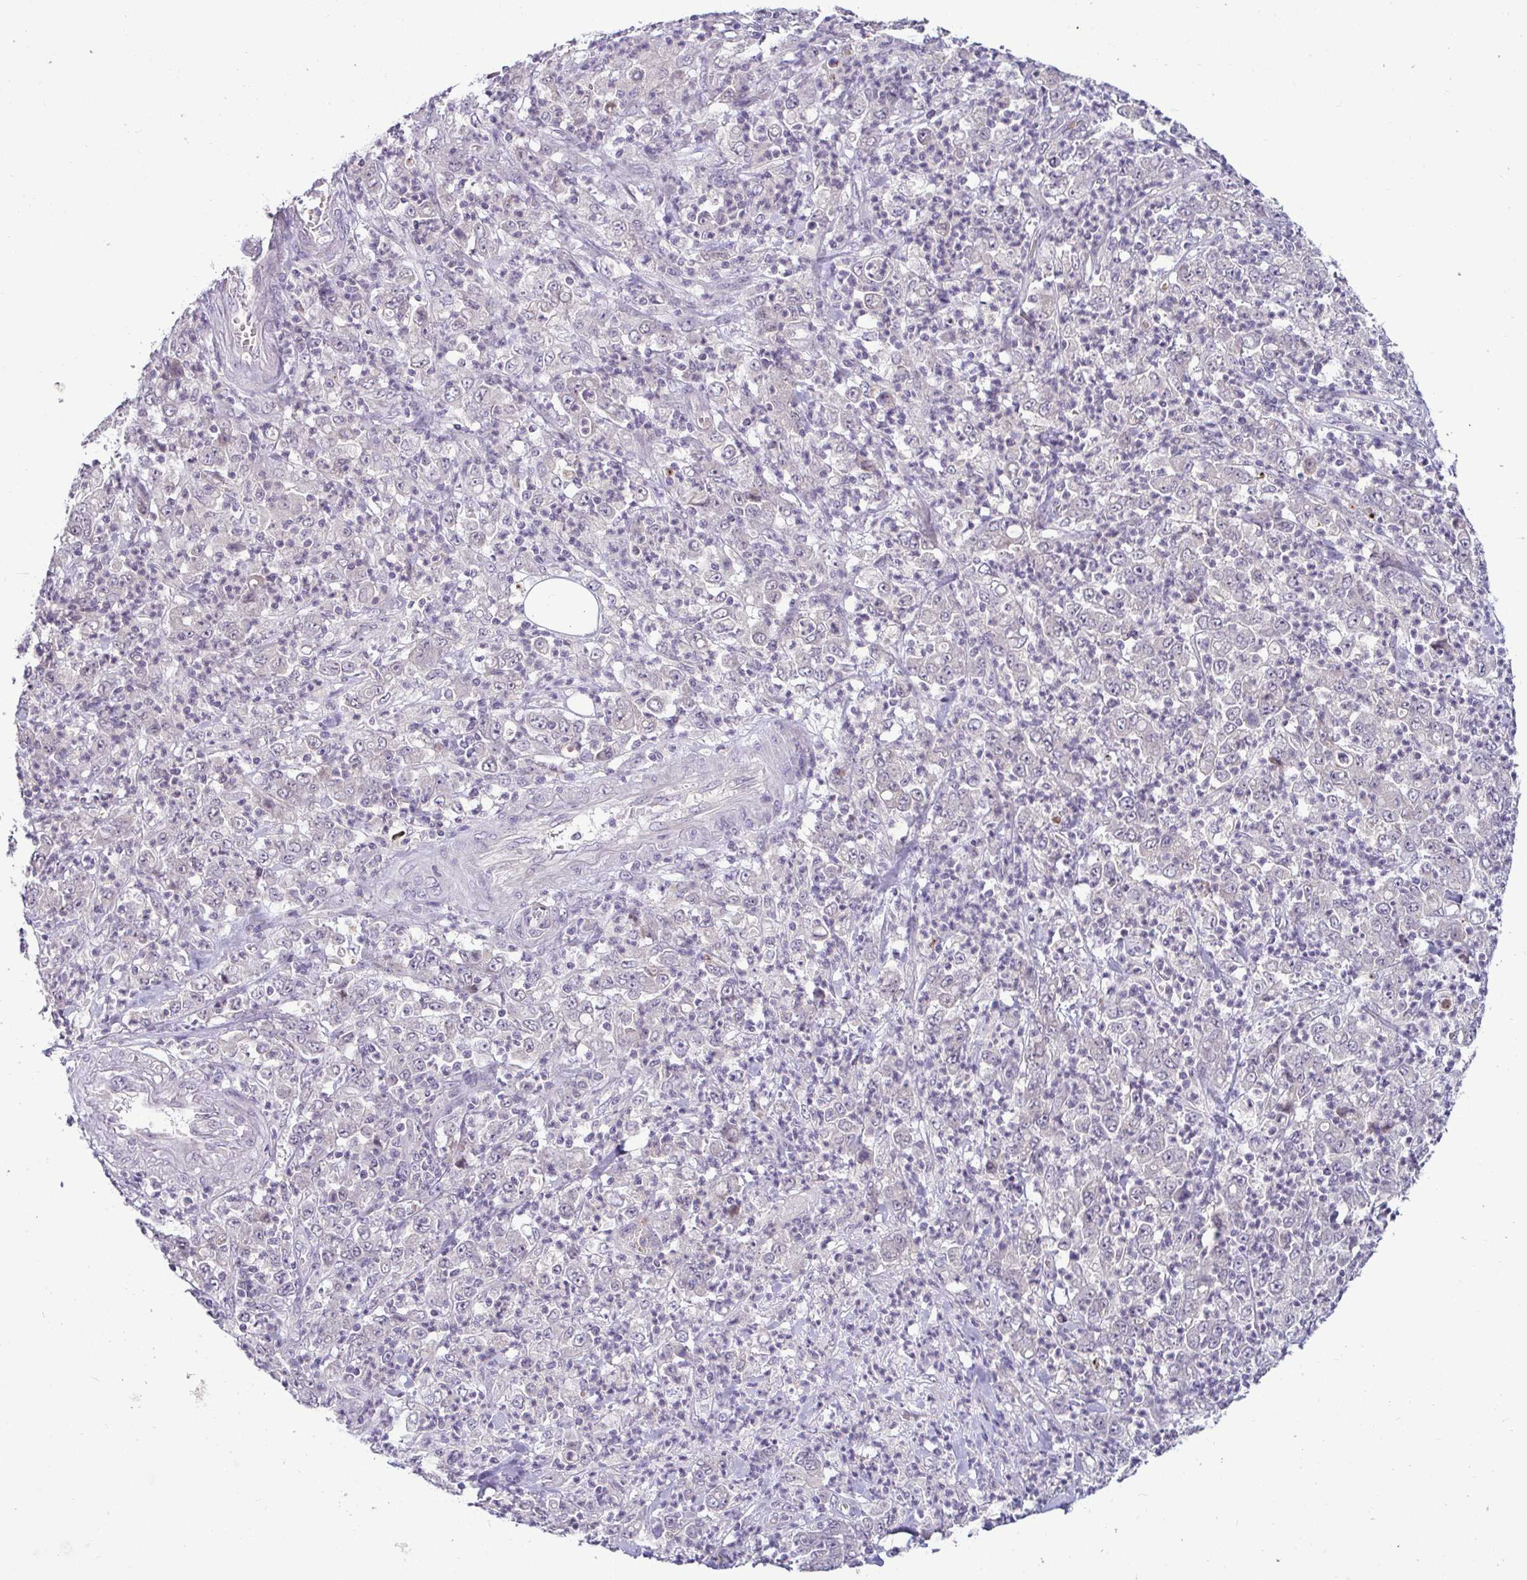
{"staining": {"intensity": "negative", "quantity": "none", "location": "none"}, "tissue": "stomach cancer", "cell_type": "Tumor cells", "image_type": "cancer", "snomed": [{"axis": "morphology", "description": "Adenocarcinoma, NOS"}, {"axis": "topography", "description": "Stomach, lower"}], "caption": "IHC image of human adenocarcinoma (stomach) stained for a protein (brown), which exhibits no staining in tumor cells.", "gene": "GSTM1", "patient": {"sex": "female", "age": 71}}